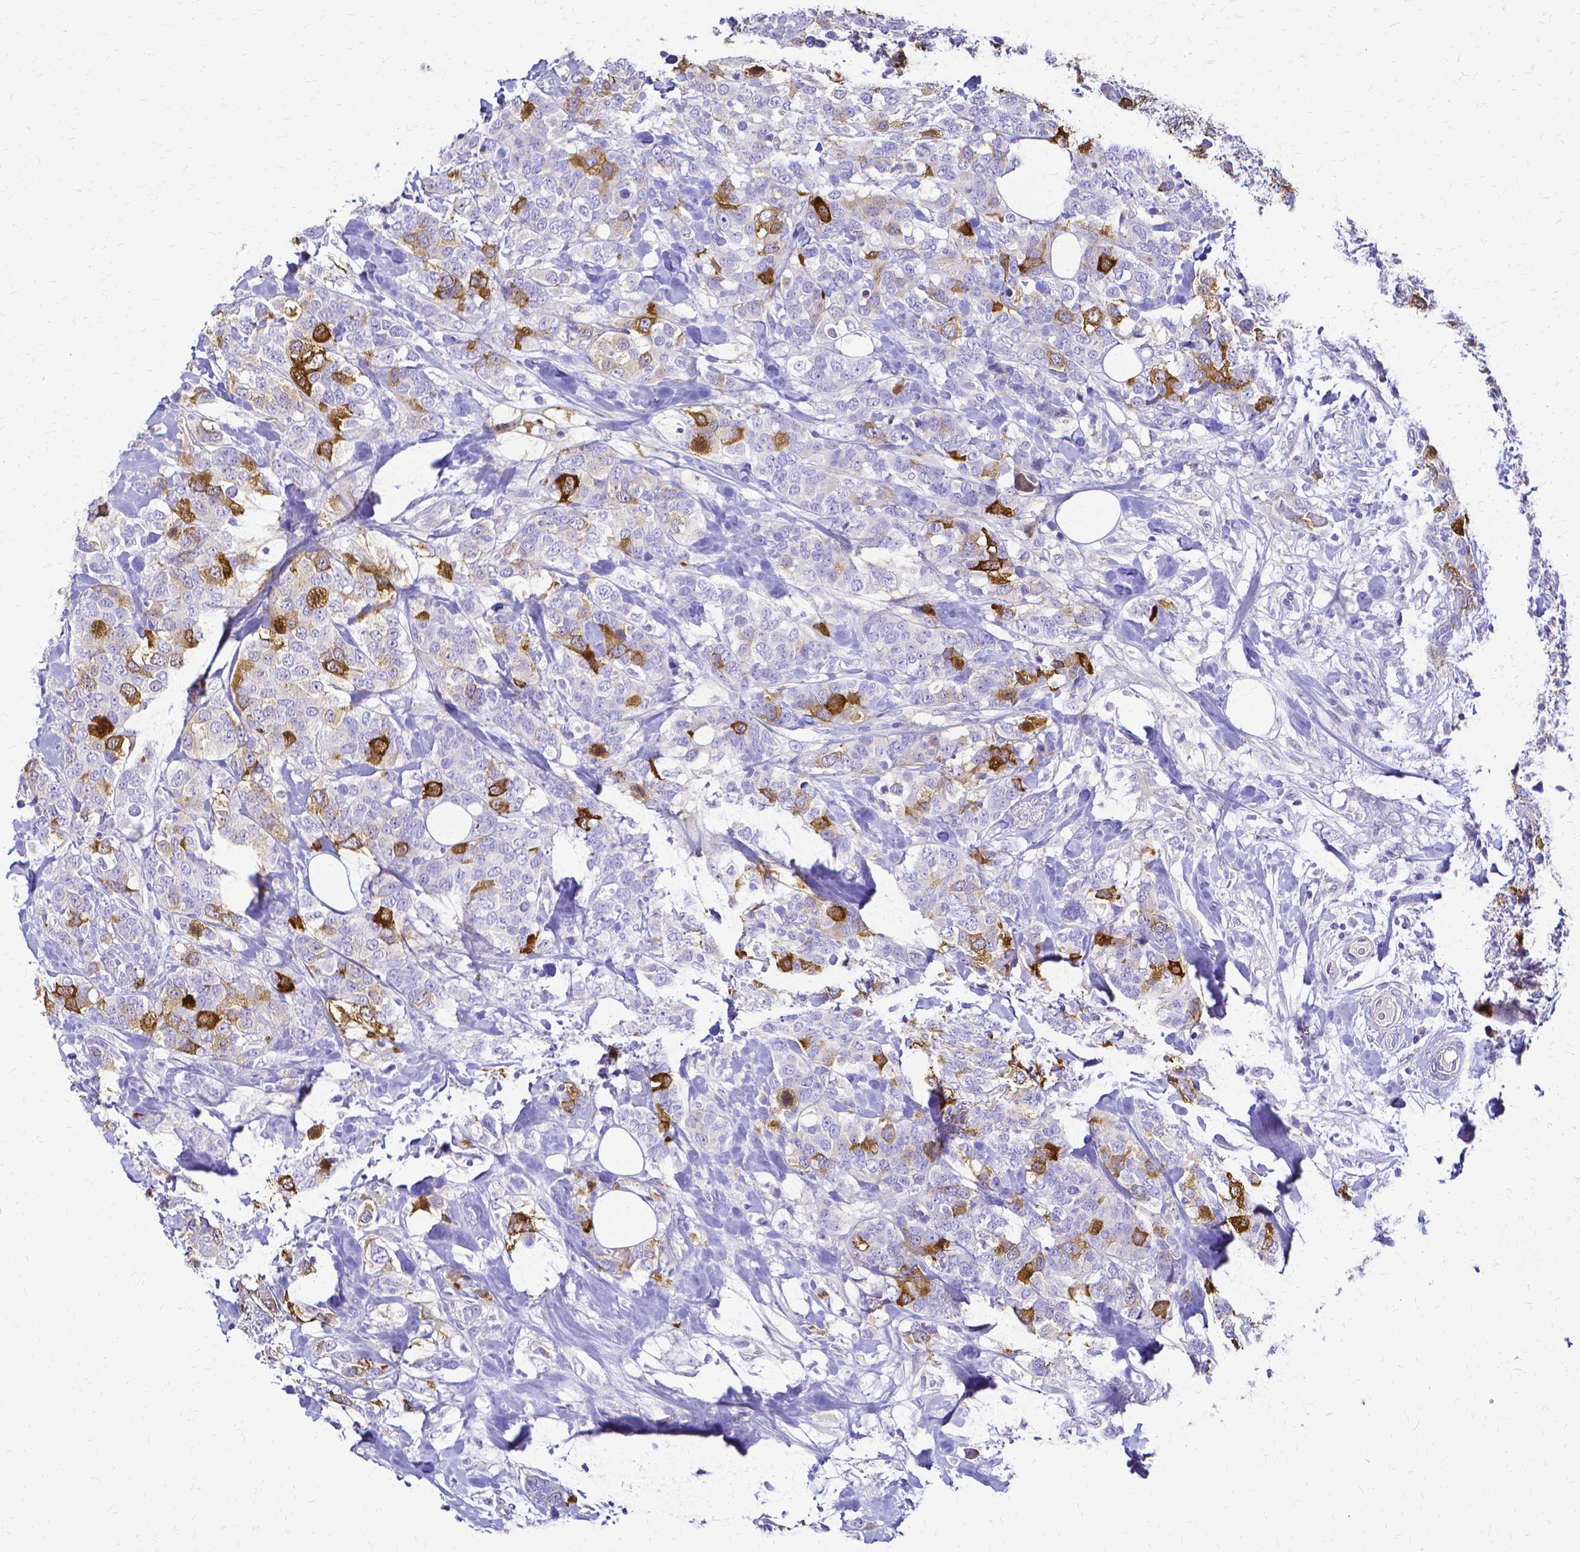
{"staining": {"intensity": "strong", "quantity": "<25%", "location": "cytoplasmic/membranous"}, "tissue": "breast cancer", "cell_type": "Tumor cells", "image_type": "cancer", "snomed": [{"axis": "morphology", "description": "Lobular carcinoma"}, {"axis": "topography", "description": "Breast"}], "caption": "Immunohistochemical staining of lobular carcinoma (breast) shows strong cytoplasmic/membranous protein positivity in about <25% of tumor cells. (Stains: DAB in brown, nuclei in blue, Microscopy: brightfield microscopy at high magnification).", "gene": "CCNB1", "patient": {"sex": "female", "age": 59}}